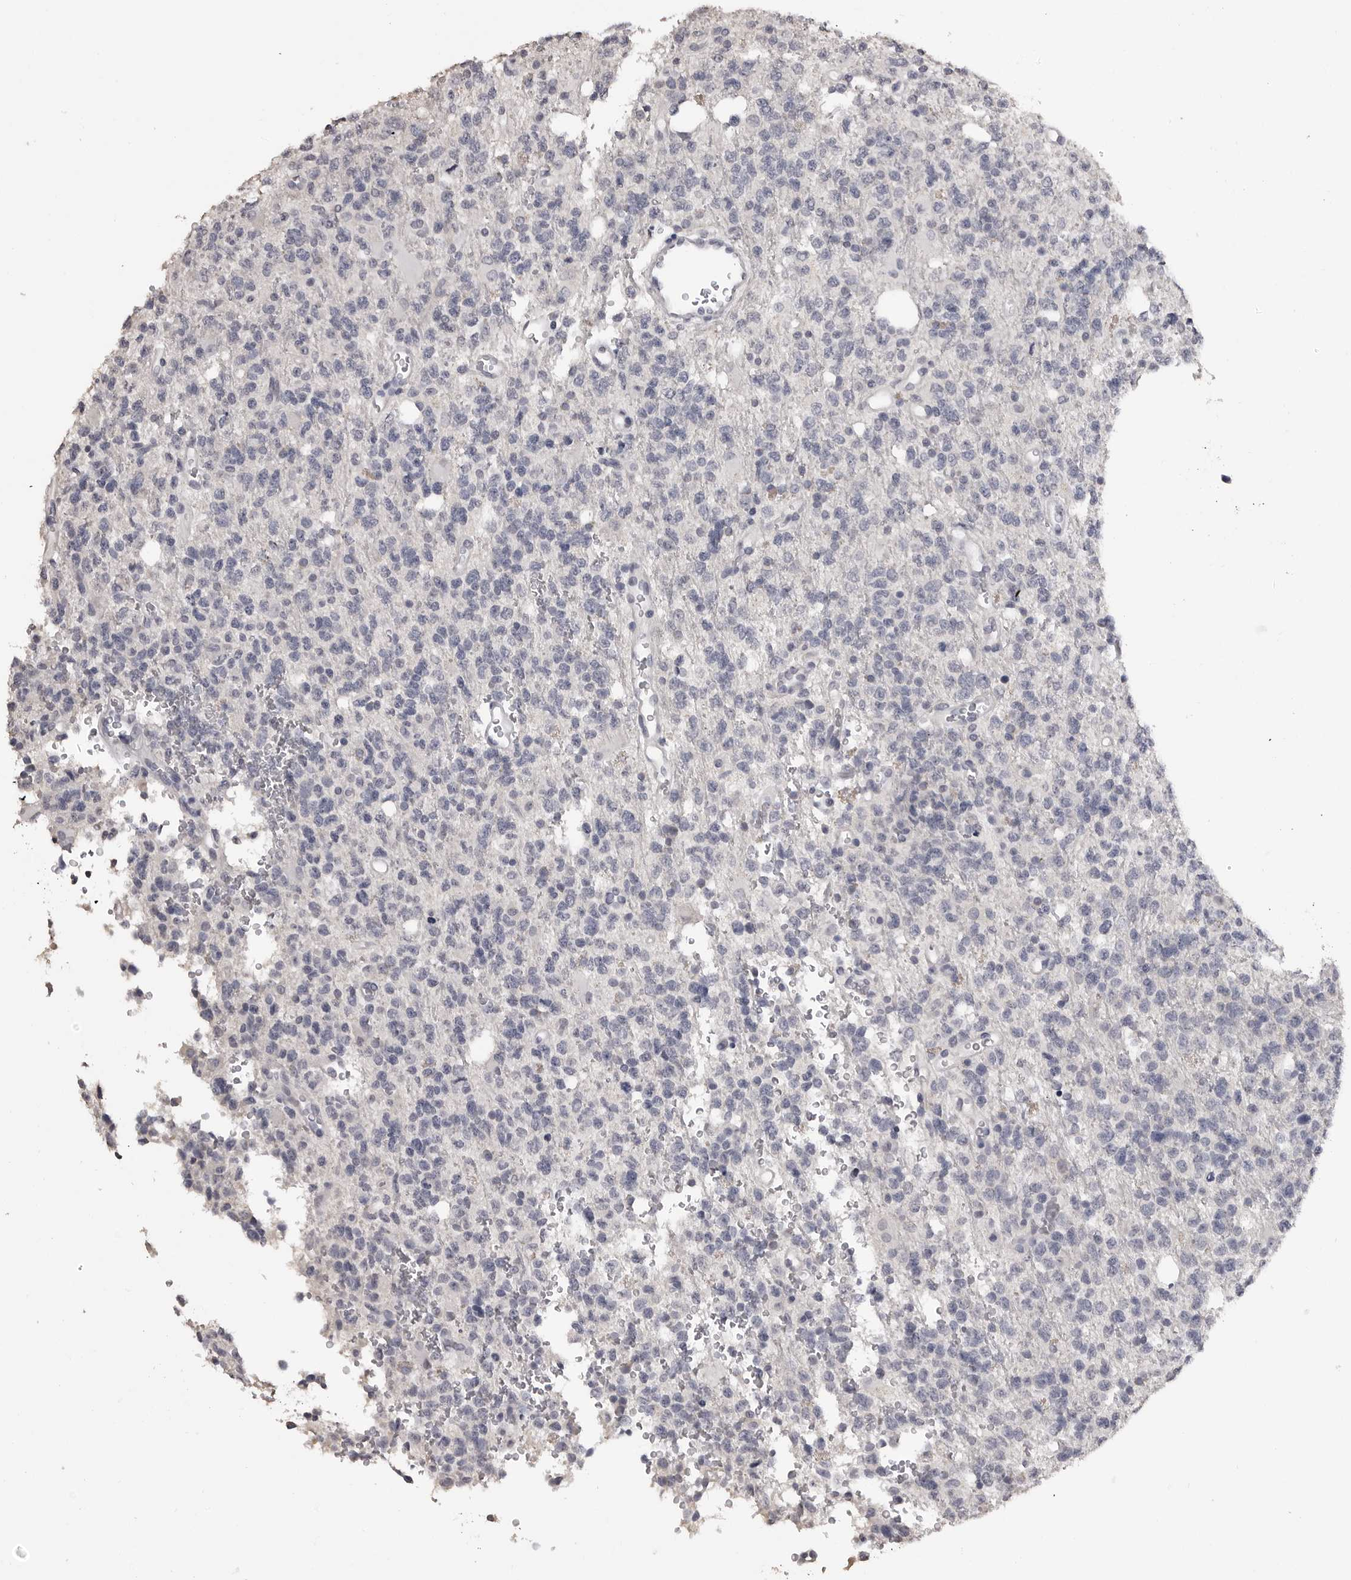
{"staining": {"intensity": "negative", "quantity": "none", "location": "none"}, "tissue": "glioma", "cell_type": "Tumor cells", "image_type": "cancer", "snomed": [{"axis": "morphology", "description": "Glioma, malignant, High grade"}, {"axis": "topography", "description": "Brain"}], "caption": "Protein analysis of glioma demonstrates no significant positivity in tumor cells.", "gene": "GPN2", "patient": {"sex": "female", "age": 62}}